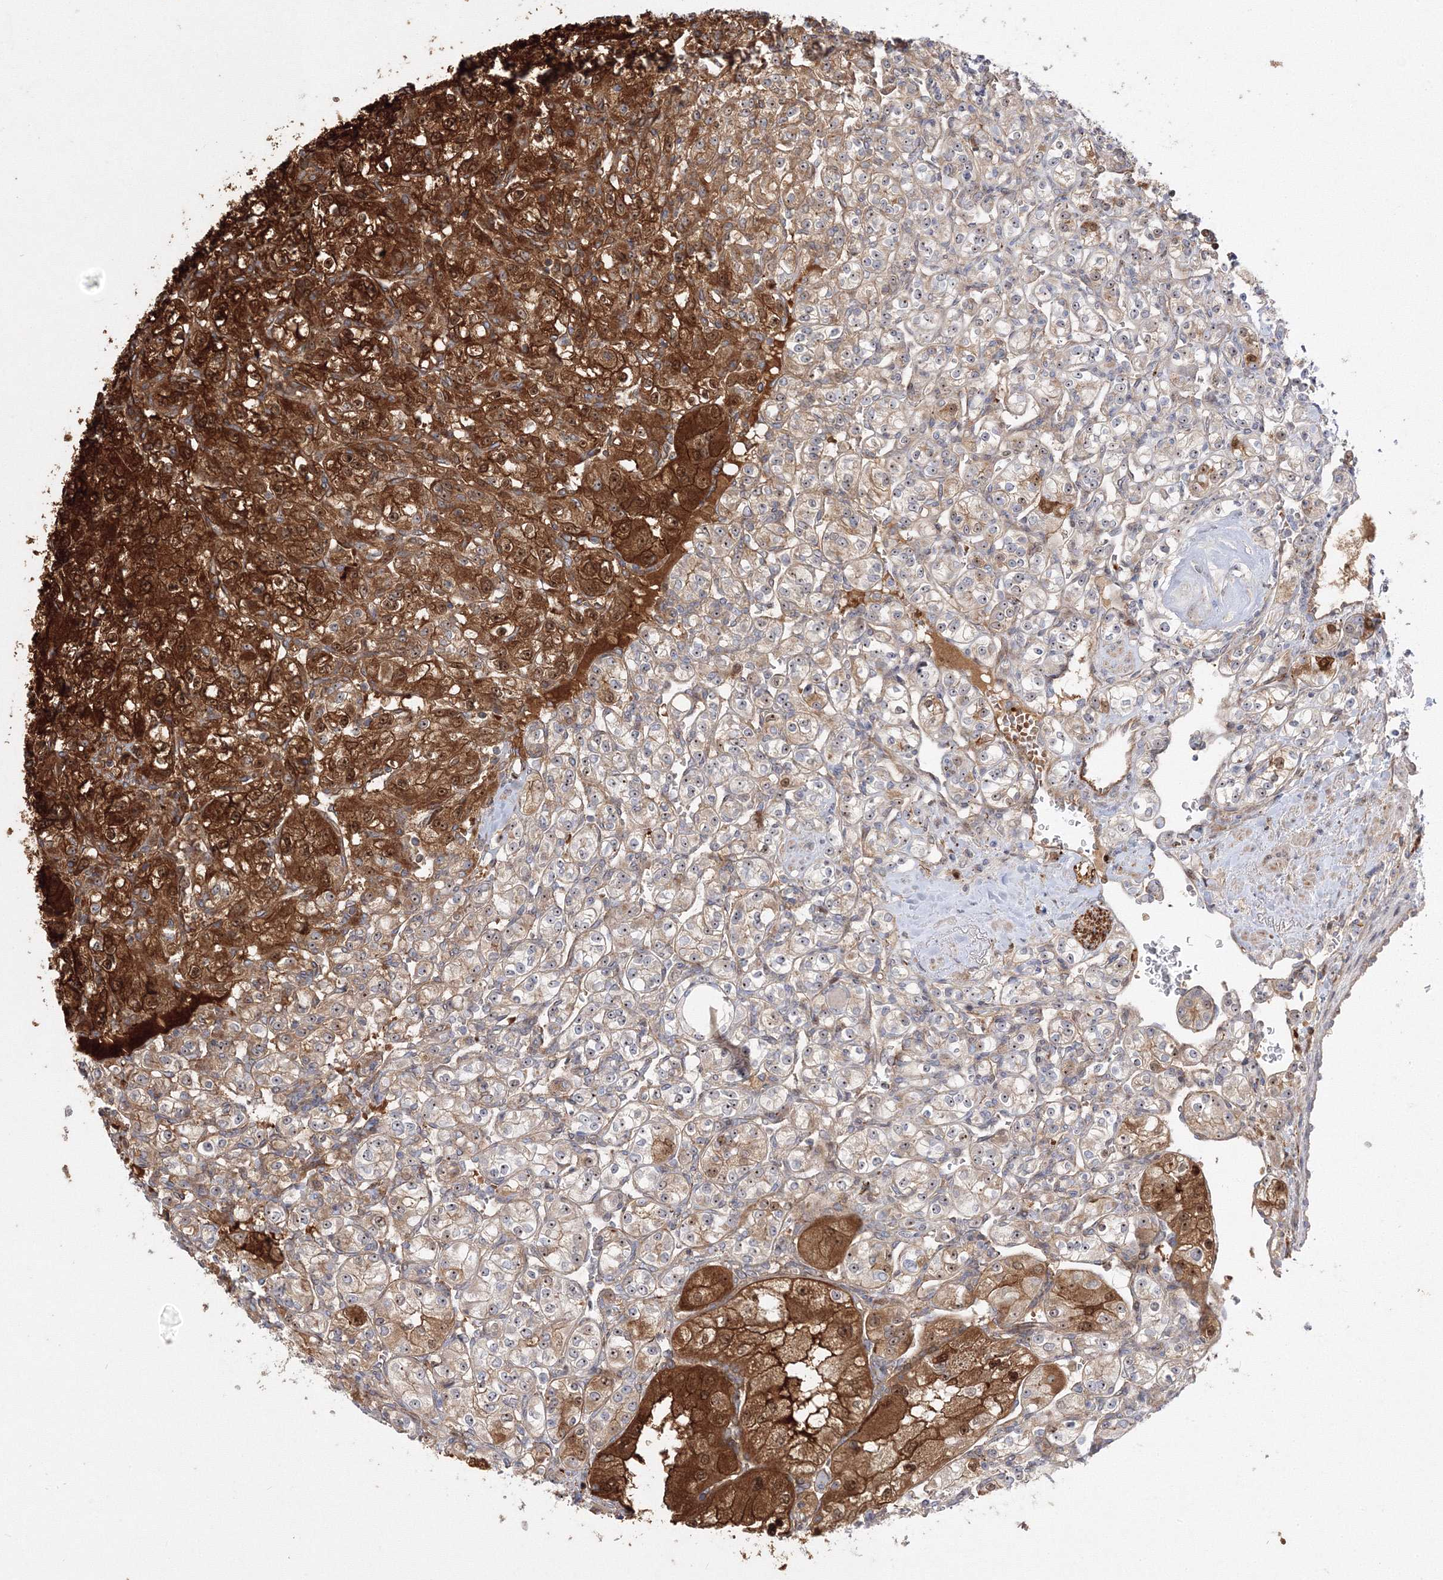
{"staining": {"intensity": "strong", "quantity": "25%-75%", "location": "cytoplasmic/membranous,nuclear"}, "tissue": "renal cancer", "cell_type": "Tumor cells", "image_type": "cancer", "snomed": [{"axis": "morphology", "description": "Adenocarcinoma, NOS"}, {"axis": "topography", "description": "Kidney"}], "caption": "An IHC image of tumor tissue is shown. Protein staining in brown shows strong cytoplasmic/membranous and nuclear positivity in renal cancer within tumor cells.", "gene": "NPM3", "patient": {"sex": "male", "age": 77}}